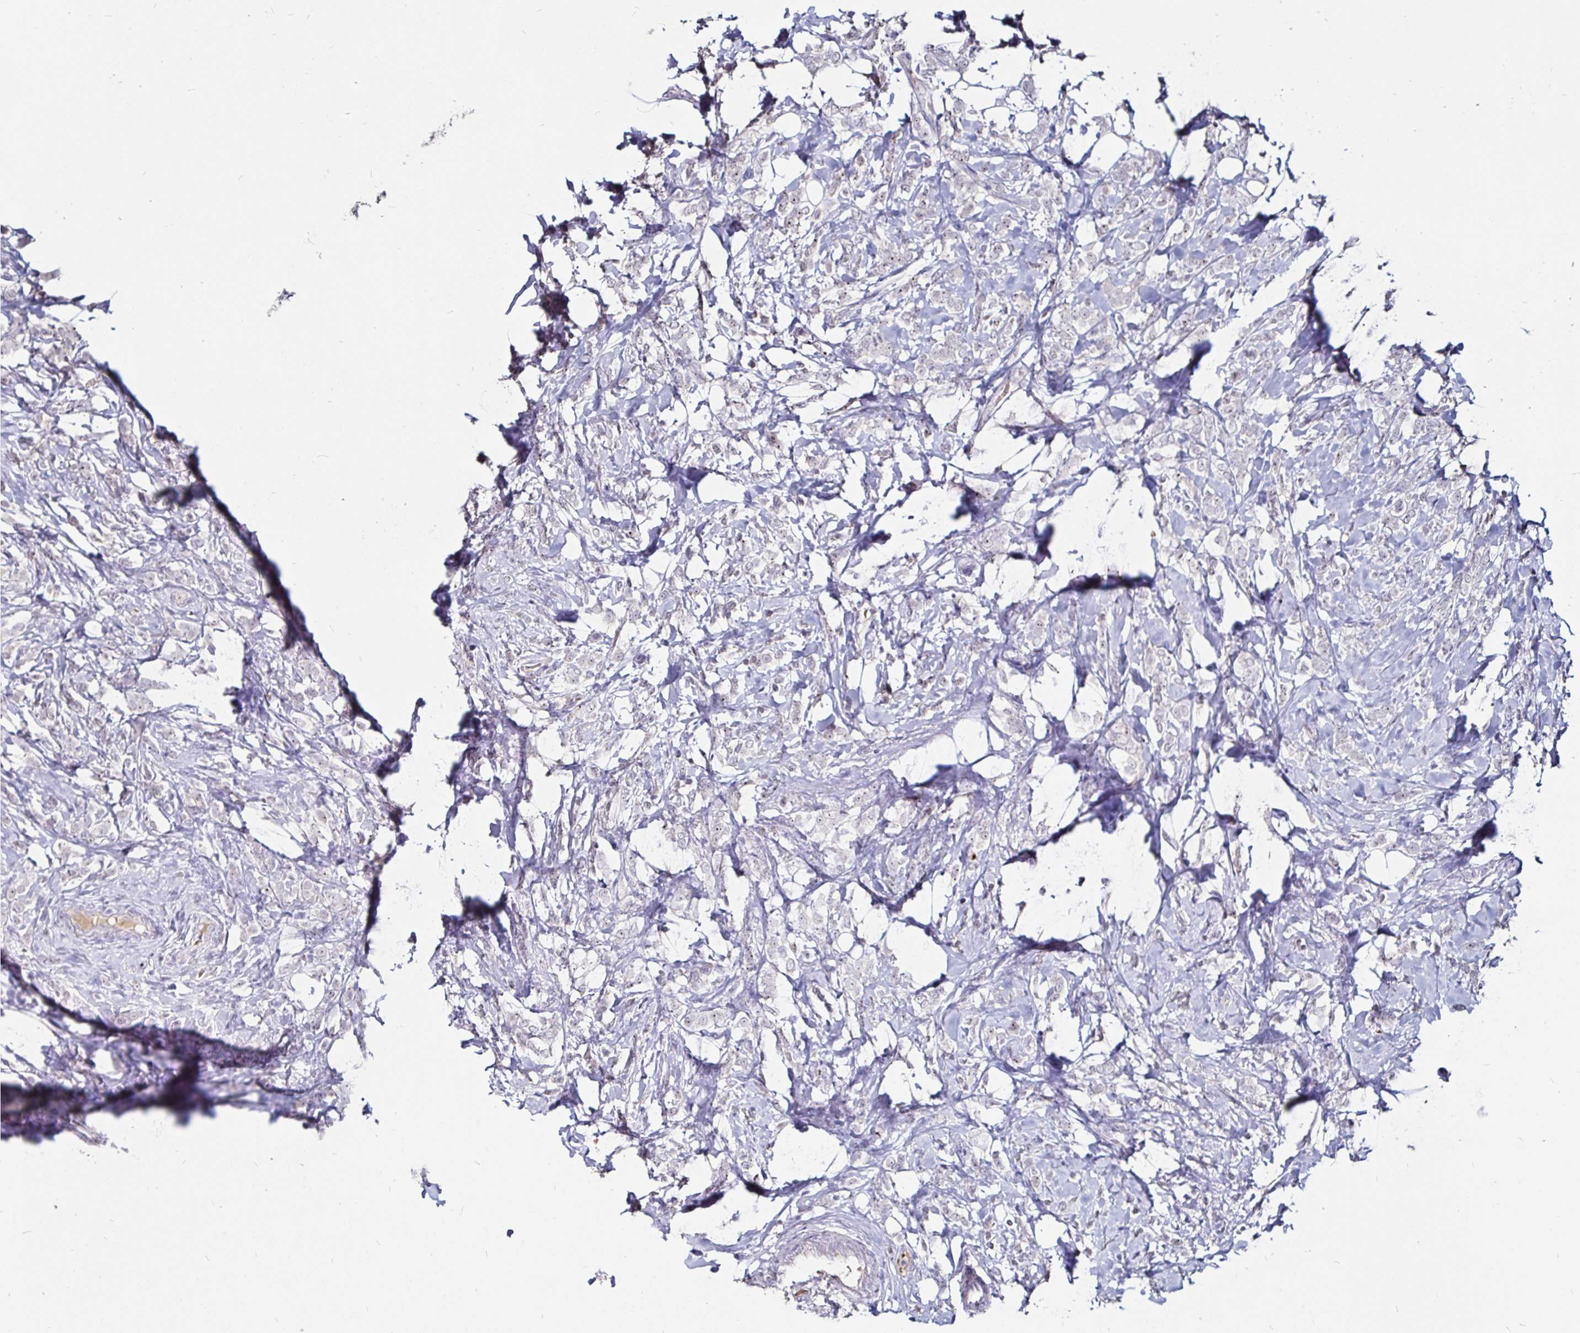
{"staining": {"intensity": "negative", "quantity": "none", "location": "none"}, "tissue": "breast cancer", "cell_type": "Tumor cells", "image_type": "cancer", "snomed": [{"axis": "morphology", "description": "Lobular carcinoma"}, {"axis": "topography", "description": "Breast"}], "caption": "High power microscopy micrograph of an immunohistochemistry histopathology image of breast cancer (lobular carcinoma), revealing no significant positivity in tumor cells. (Brightfield microscopy of DAB immunohistochemistry (IHC) at high magnification).", "gene": "FAIM2", "patient": {"sex": "female", "age": 49}}